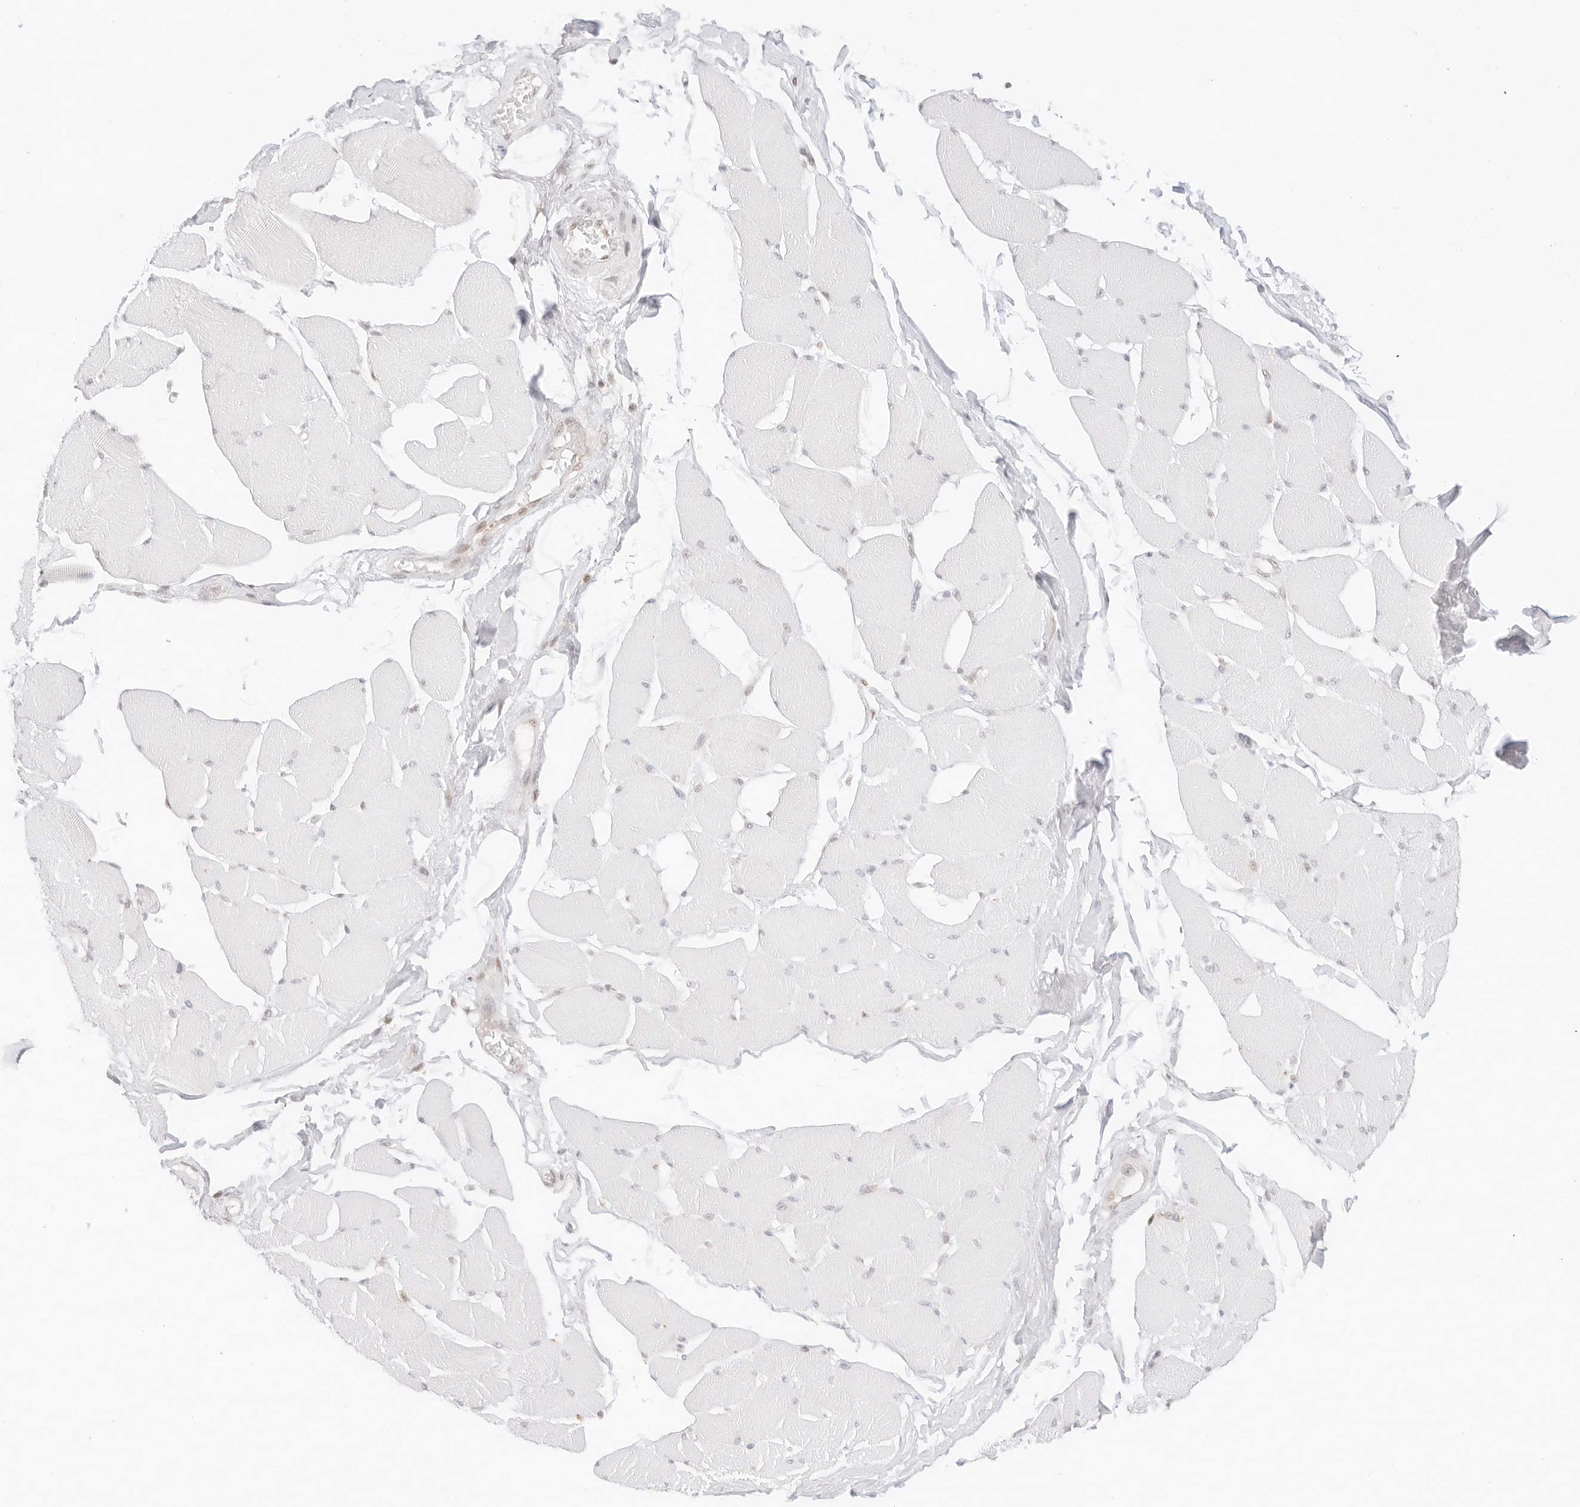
{"staining": {"intensity": "negative", "quantity": "none", "location": "none"}, "tissue": "skeletal muscle", "cell_type": "Myocytes", "image_type": "normal", "snomed": [{"axis": "morphology", "description": "Normal tissue, NOS"}, {"axis": "topography", "description": "Skin"}, {"axis": "topography", "description": "Skeletal muscle"}], "caption": "There is no significant positivity in myocytes of skeletal muscle. (DAB (3,3'-diaminobenzidine) immunohistochemistry visualized using brightfield microscopy, high magnification).", "gene": "GNAS", "patient": {"sex": "male", "age": 83}}